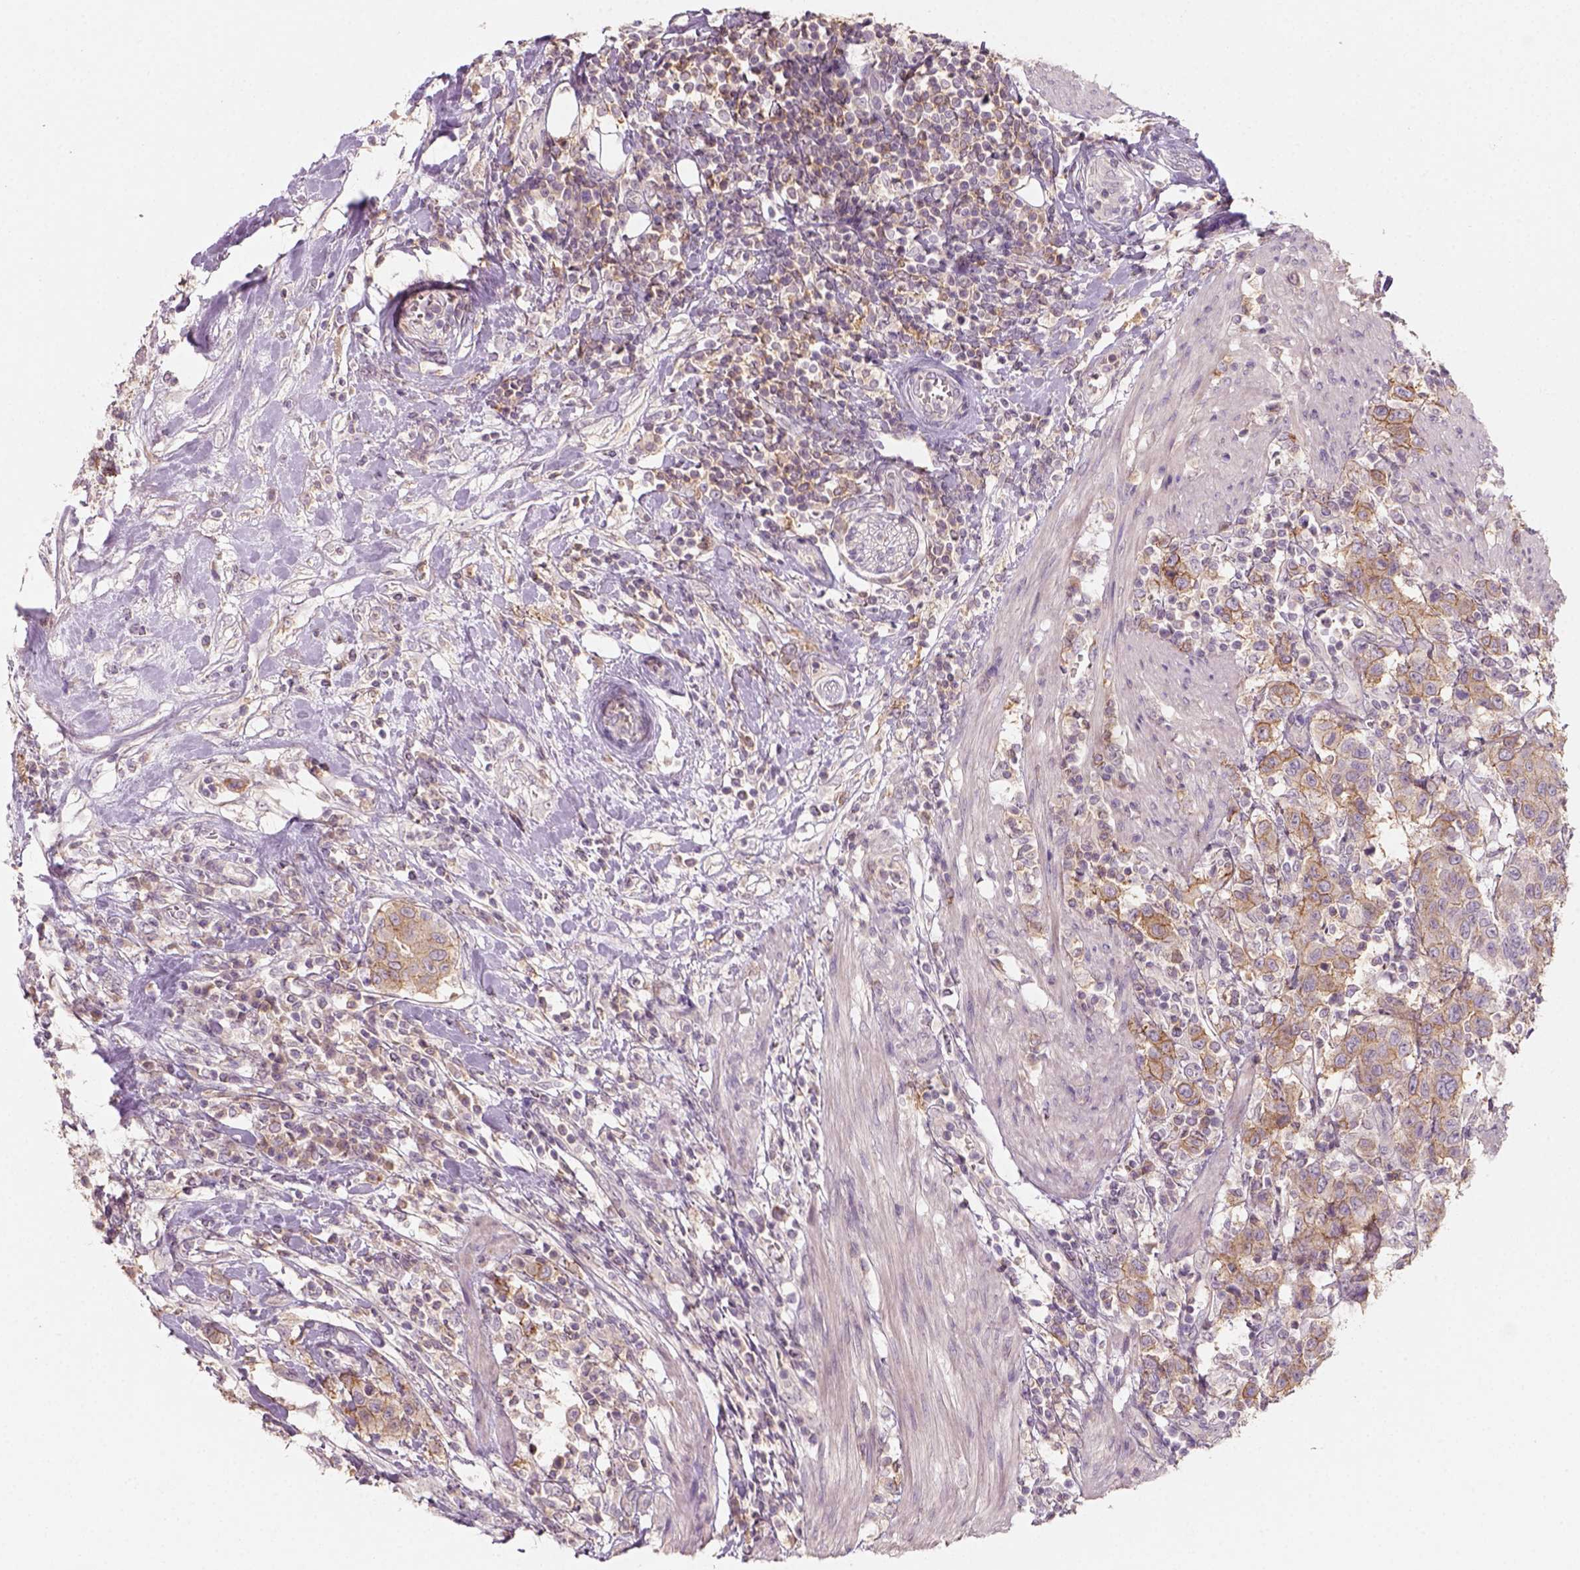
{"staining": {"intensity": "moderate", "quantity": "25%-75%", "location": "cytoplasmic/membranous"}, "tissue": "urothelial cancer", "cell_type": "Tumor cells", "image_type": "cancer", "snomed": [{"axis": "morphology", "description": "Urothelial carcinoma, High grade"}, {"axis": "topography", "description": "Urinary bladder"}], "caption": "Immunohistochemistry photomicrograph of neoplastic tissue: urothelial cancer stained using IHC reveals medium levels of moderate protein expression localized specifically in the cytoplasmic/membranous of tumor cells, appearing as a cytoplasmic/membranous brown color.", "gene": "AQP9", "patient": {"sex": "female", "age": 58}}